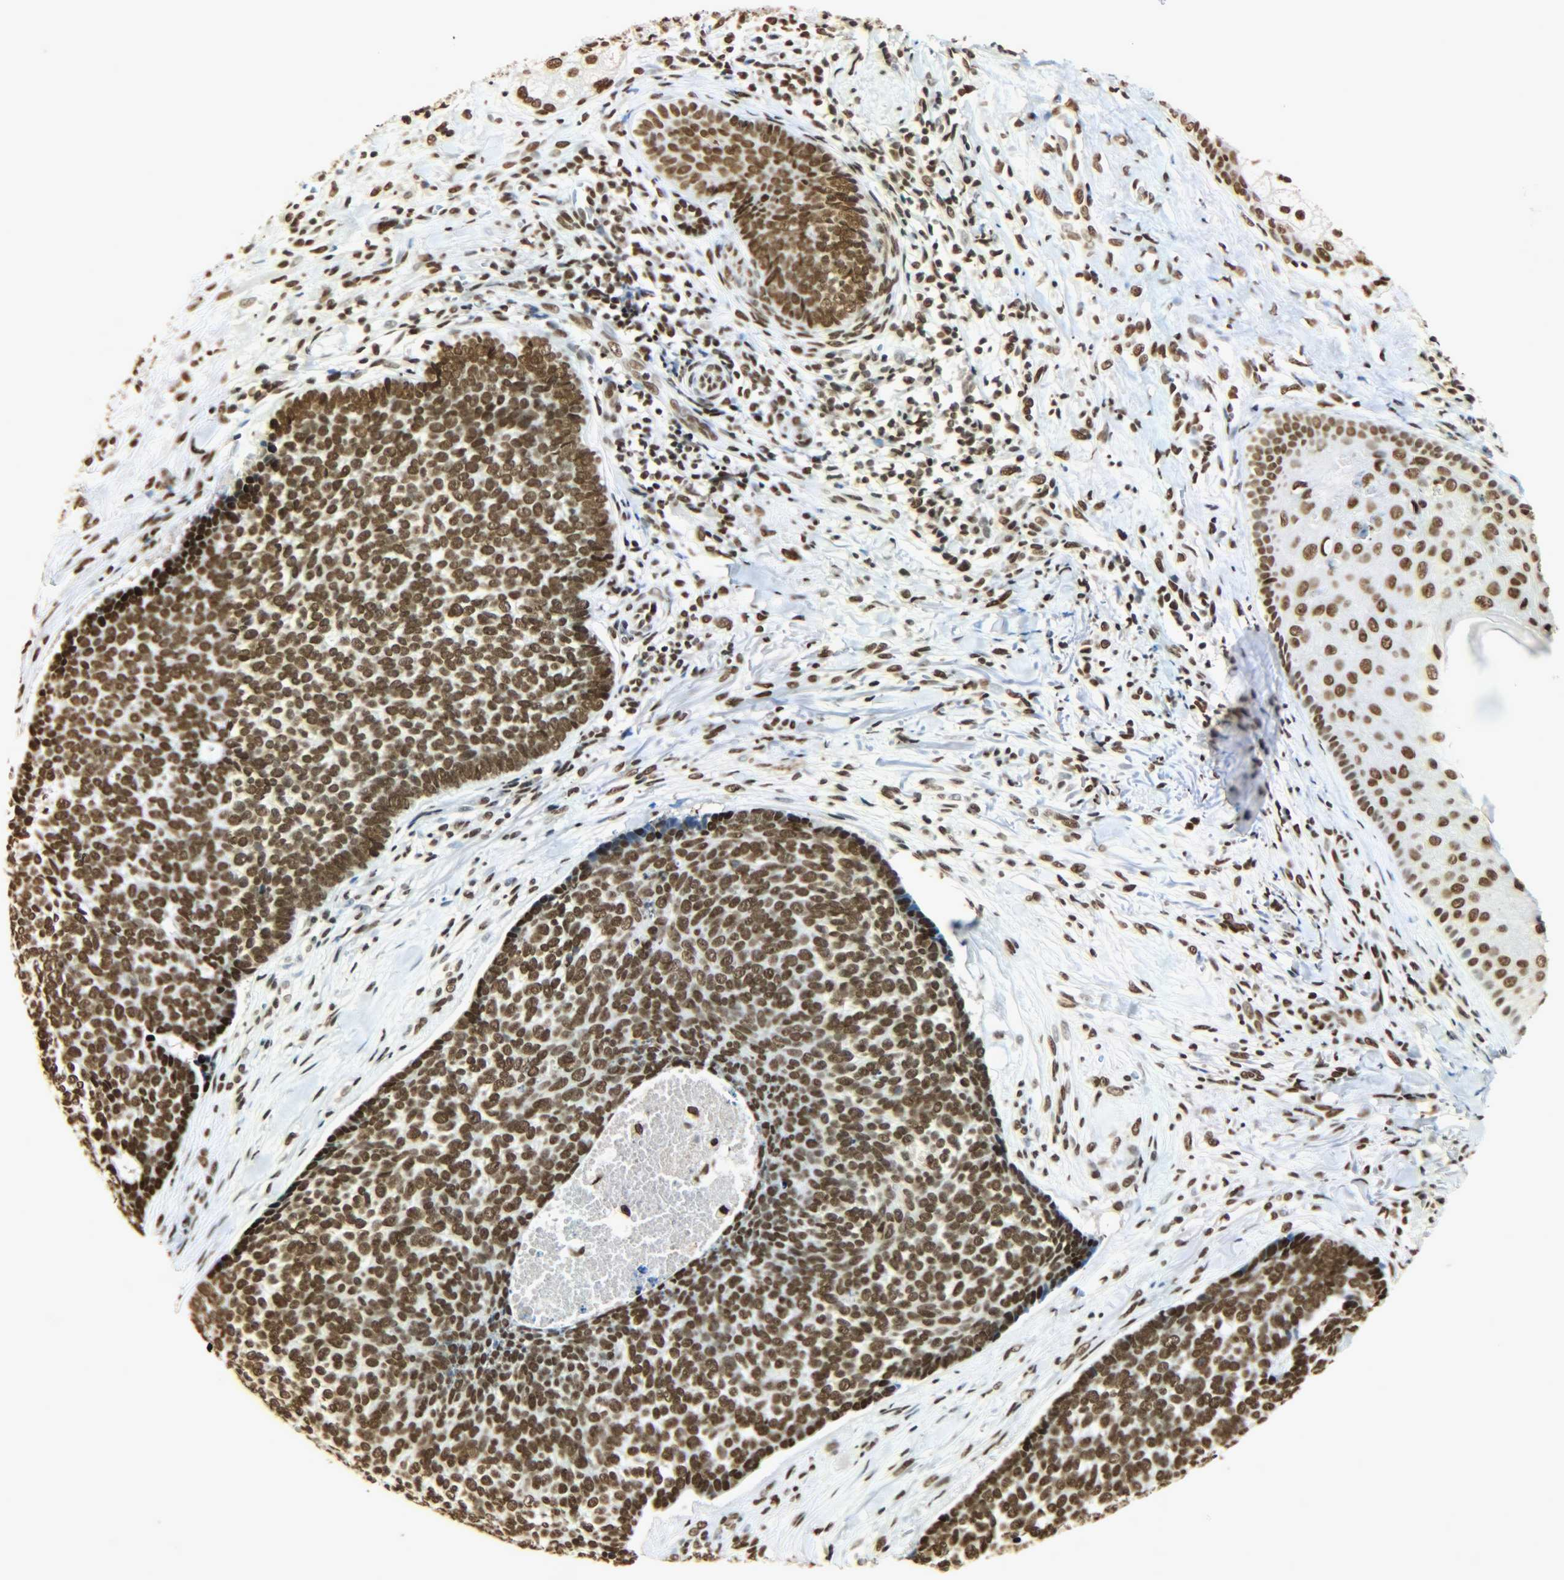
{"staining": {"intensity": "strong", "quantity": ">75%", "location": "nuclear"}, "tissue": "skin cancer", "cell_type": "Tumor cells", "image_type": "cancer", "snomed": [{"axis": "morphology", "description": "Basal cell carcinoma"}, {"axis": "topography", "description": "Skin"}], "caption": "Approximately >75% of tumor cells in basal cell carcinoma (skin) show strong nuclear protein expression as visualized by brown immunohistochemical staining.", "gene": "KHDRBS1", "patient": {"sex": "male", "age": 84}}